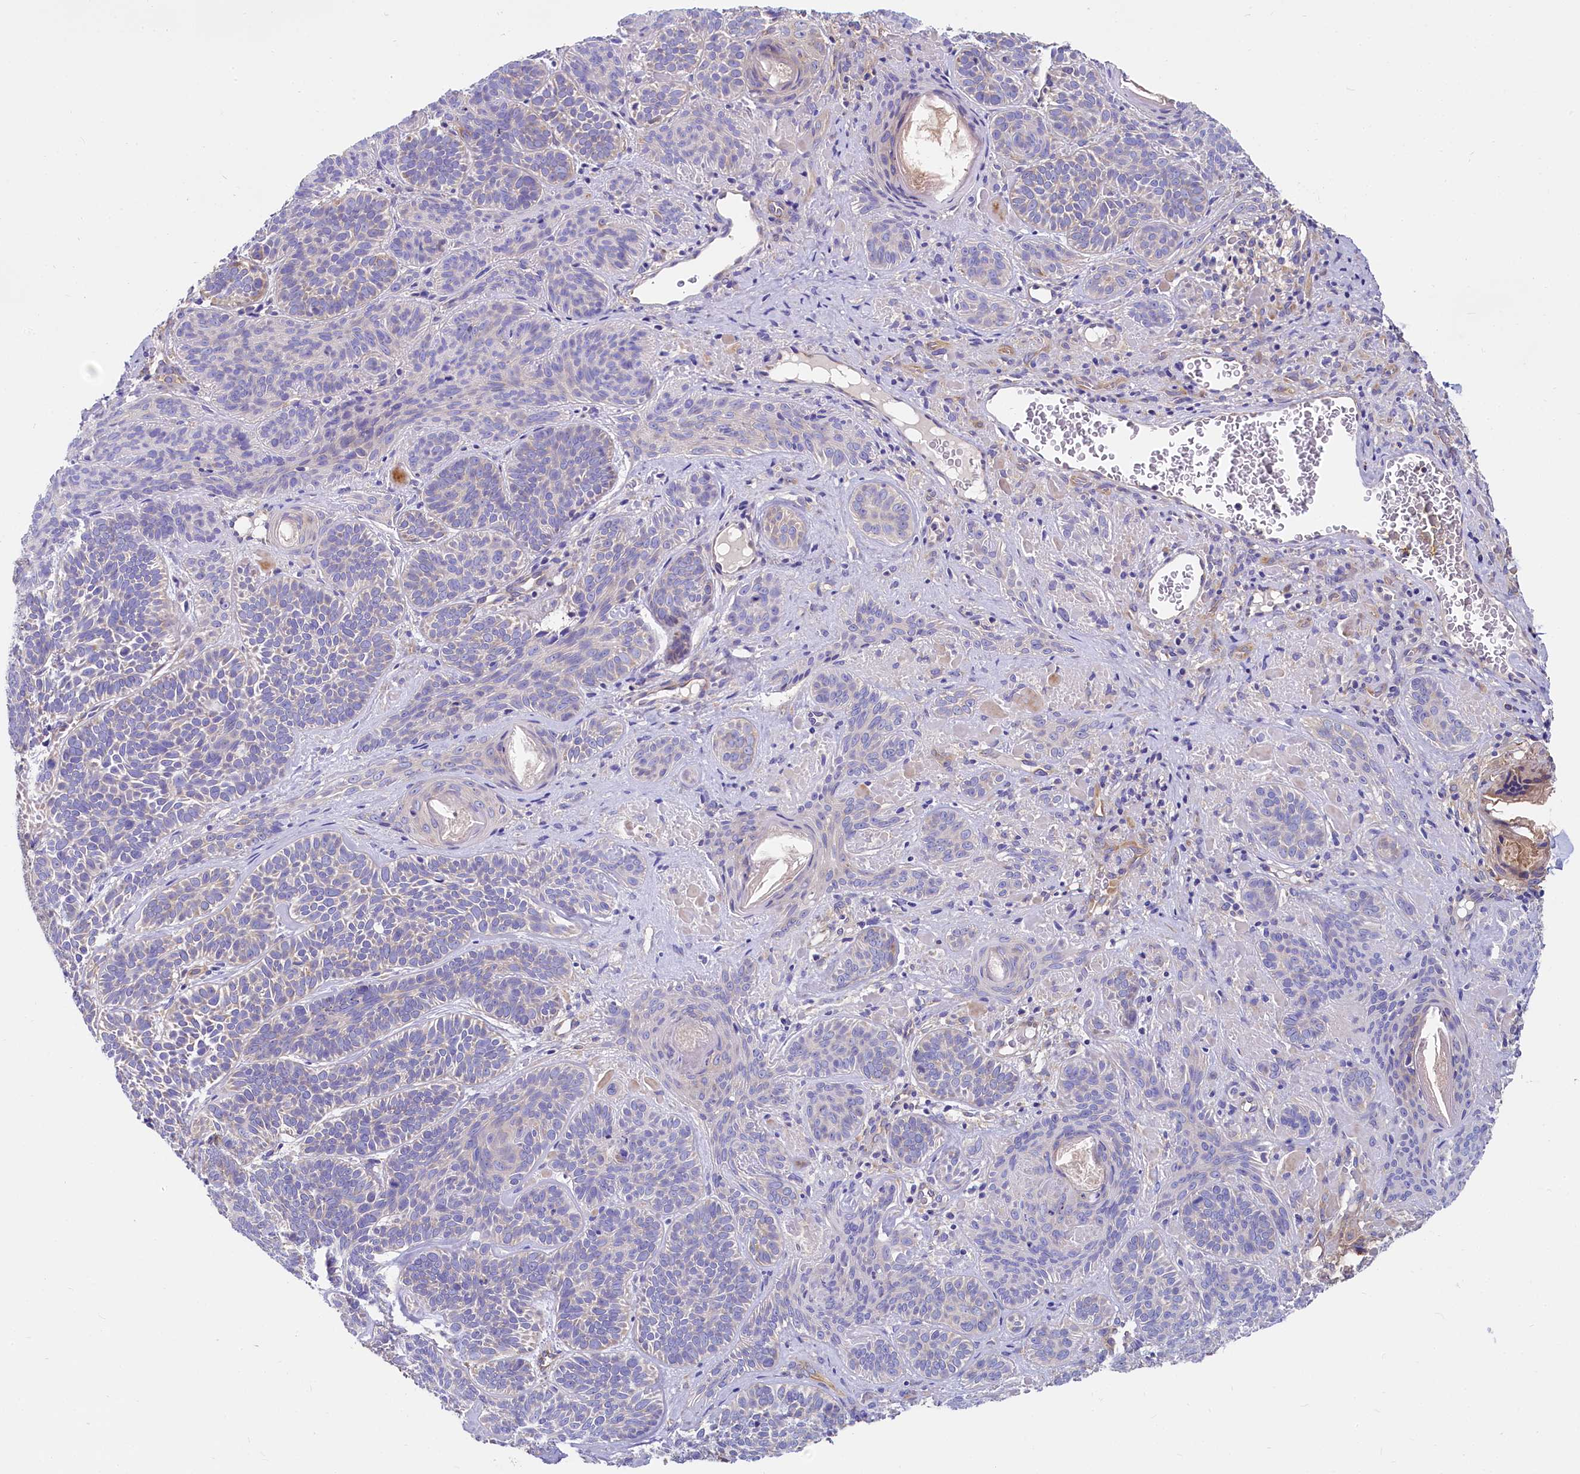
{"staining": {"intensity": "negative", "quantity": "none", "location": "none"}, "tissue": "skin cancer", "cell_type": "Tumor cells", "image_type": "cancer", "snomed": [{"axis": "morphology", "description": "Basal cell carcinoma"}, {"axis": "topography", "description": "Skin"}], "caption": "Human skin cancer (basal cell carcinoma) stained for a protein using immunohistochemistry (IHC) exhibits no expression in tumor cells.", "gene": "QARS1", "patient": {"sex": "male", "age": 85}}